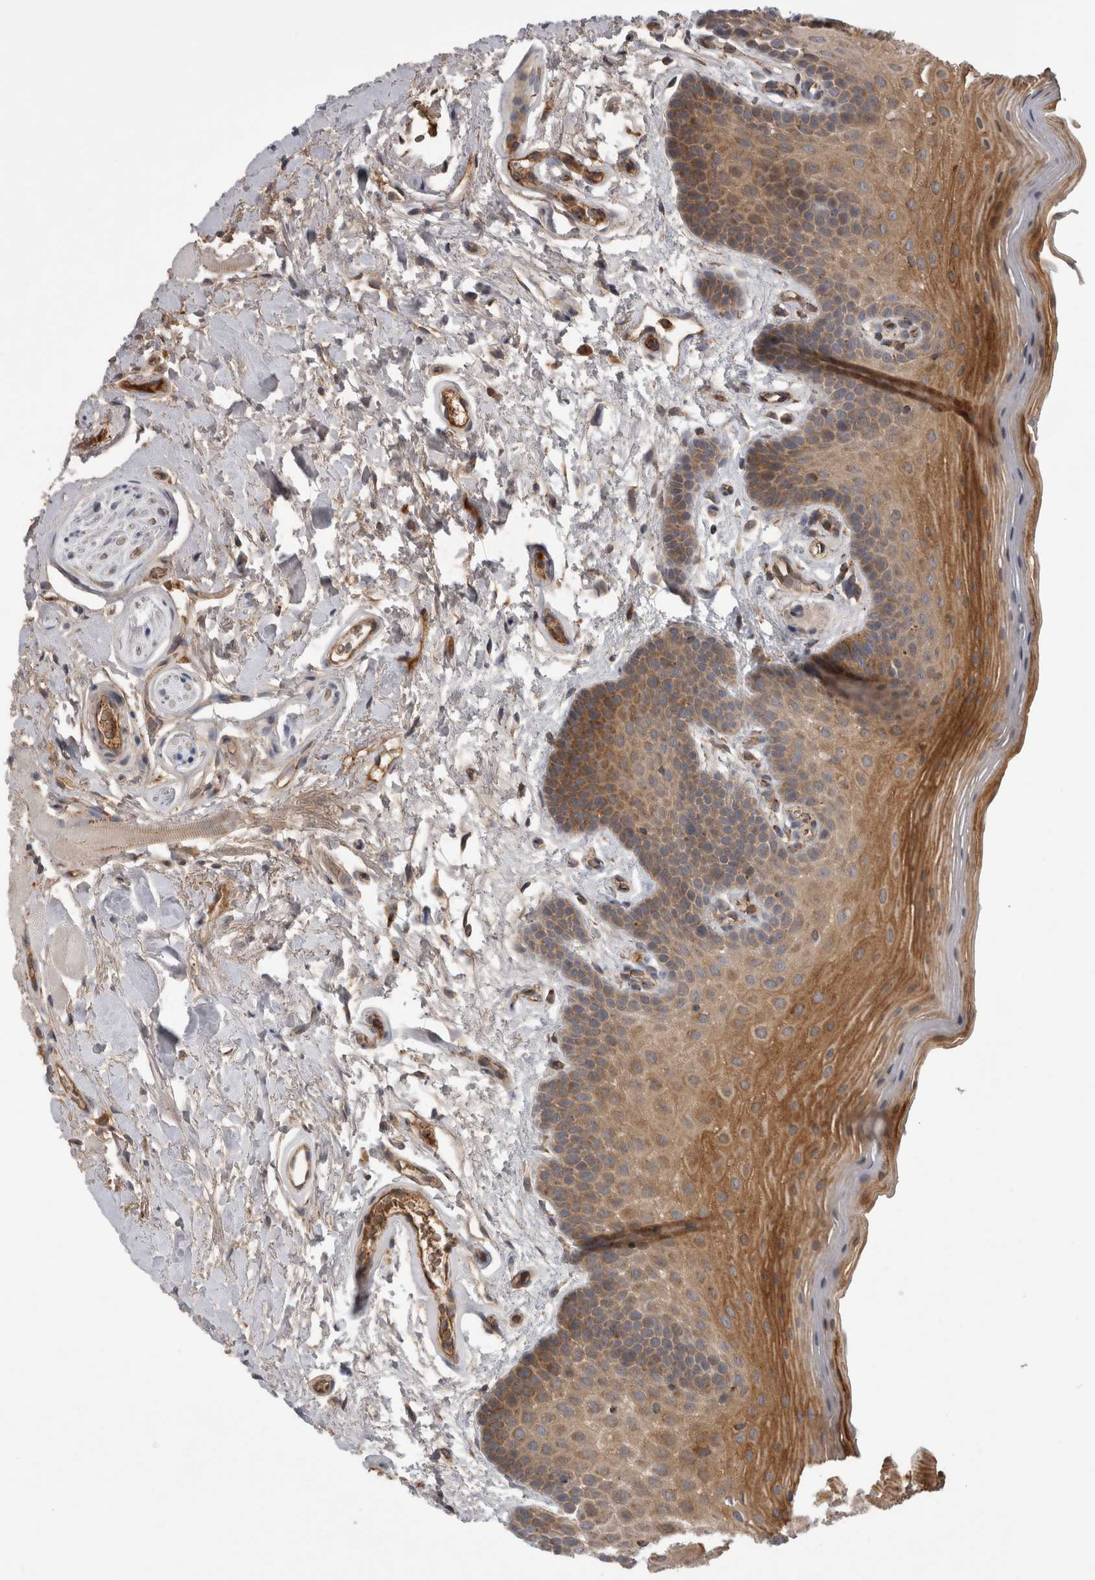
{"staining": {"intensity": "moderate", "quantity": ">75%", "location": "cytoplasmic/membranous"}, "tissue": "oral mucosa", "cell_type": "Squamous epithelial cells", "image_type": "normal", "snomed": [{"axis": "morphology", "description": "Normal tissue, NOS"}, {"axis": "topography", "description": "Oral tissue"}], "caption": "DAB (3,3'-diaminobenzidine) immunohistochemical staining of normal oral mucosa shows moderate cytoplasmic/membranous protein positivity in approximately >75% of squamous epithelial cells. (brown staining indicates protein expression, while blue staining denotes nuclei).", "gene": "DARS2", "patient": {"sex": "male", "age": 62}}